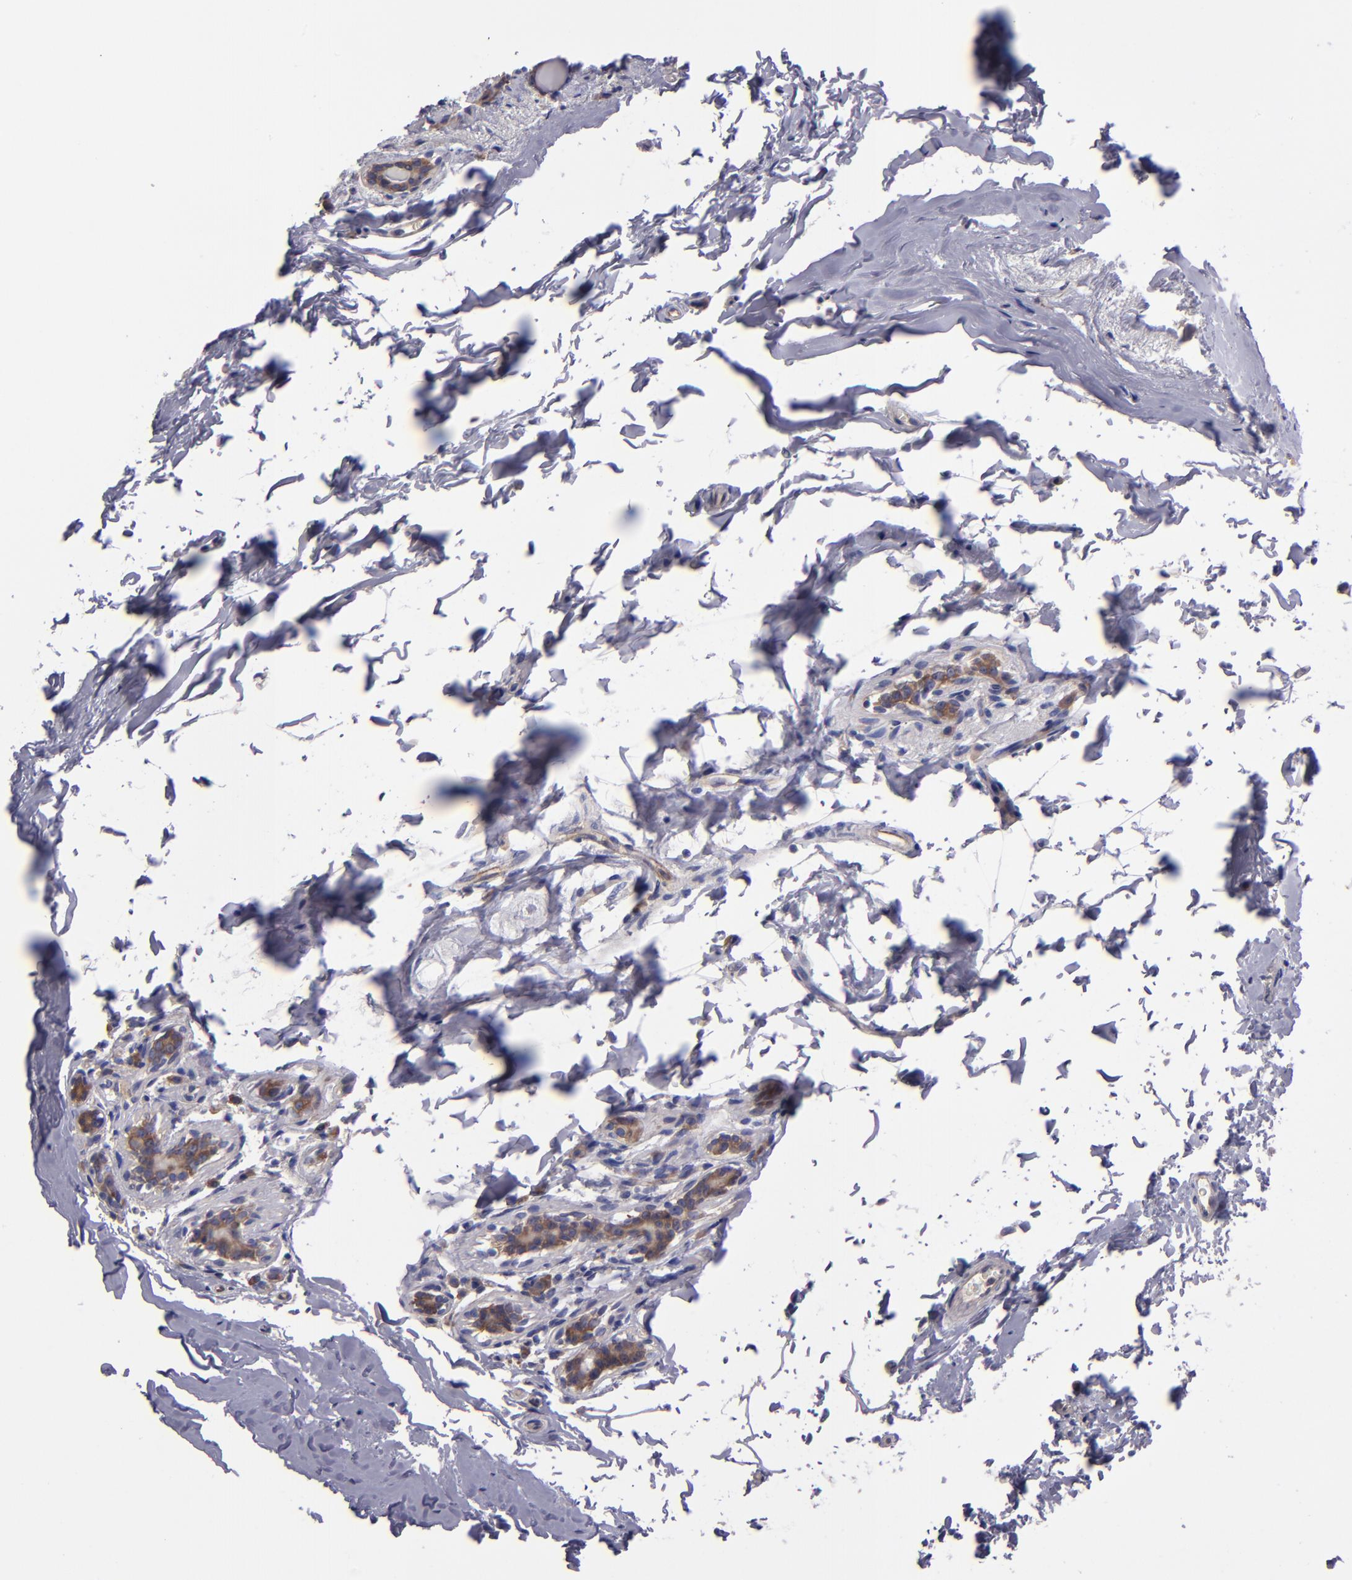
{"staining": {"intensity": "moderate", "quantity": ">75%", "location": "cytoplasmic/membranous"}, "tissue": "breast cancer", "cell_type": "Tumor cells", "image_type": "cancer", "snomed": [{"axis": "morphology", "description": "Lobular carcinoma"}, {"axis": "topography", "description": "Breast"}], "caption": "Brown immunohistochemical staining in human breast cancer displays moderate cytoplasmic/membranous positivity in approximately >75% of tumor cells. (Brightfield microscopy of DAB IHC at high magnification).", "gene": "CARS1", "patient": {"sex": "female", "age": 55}}